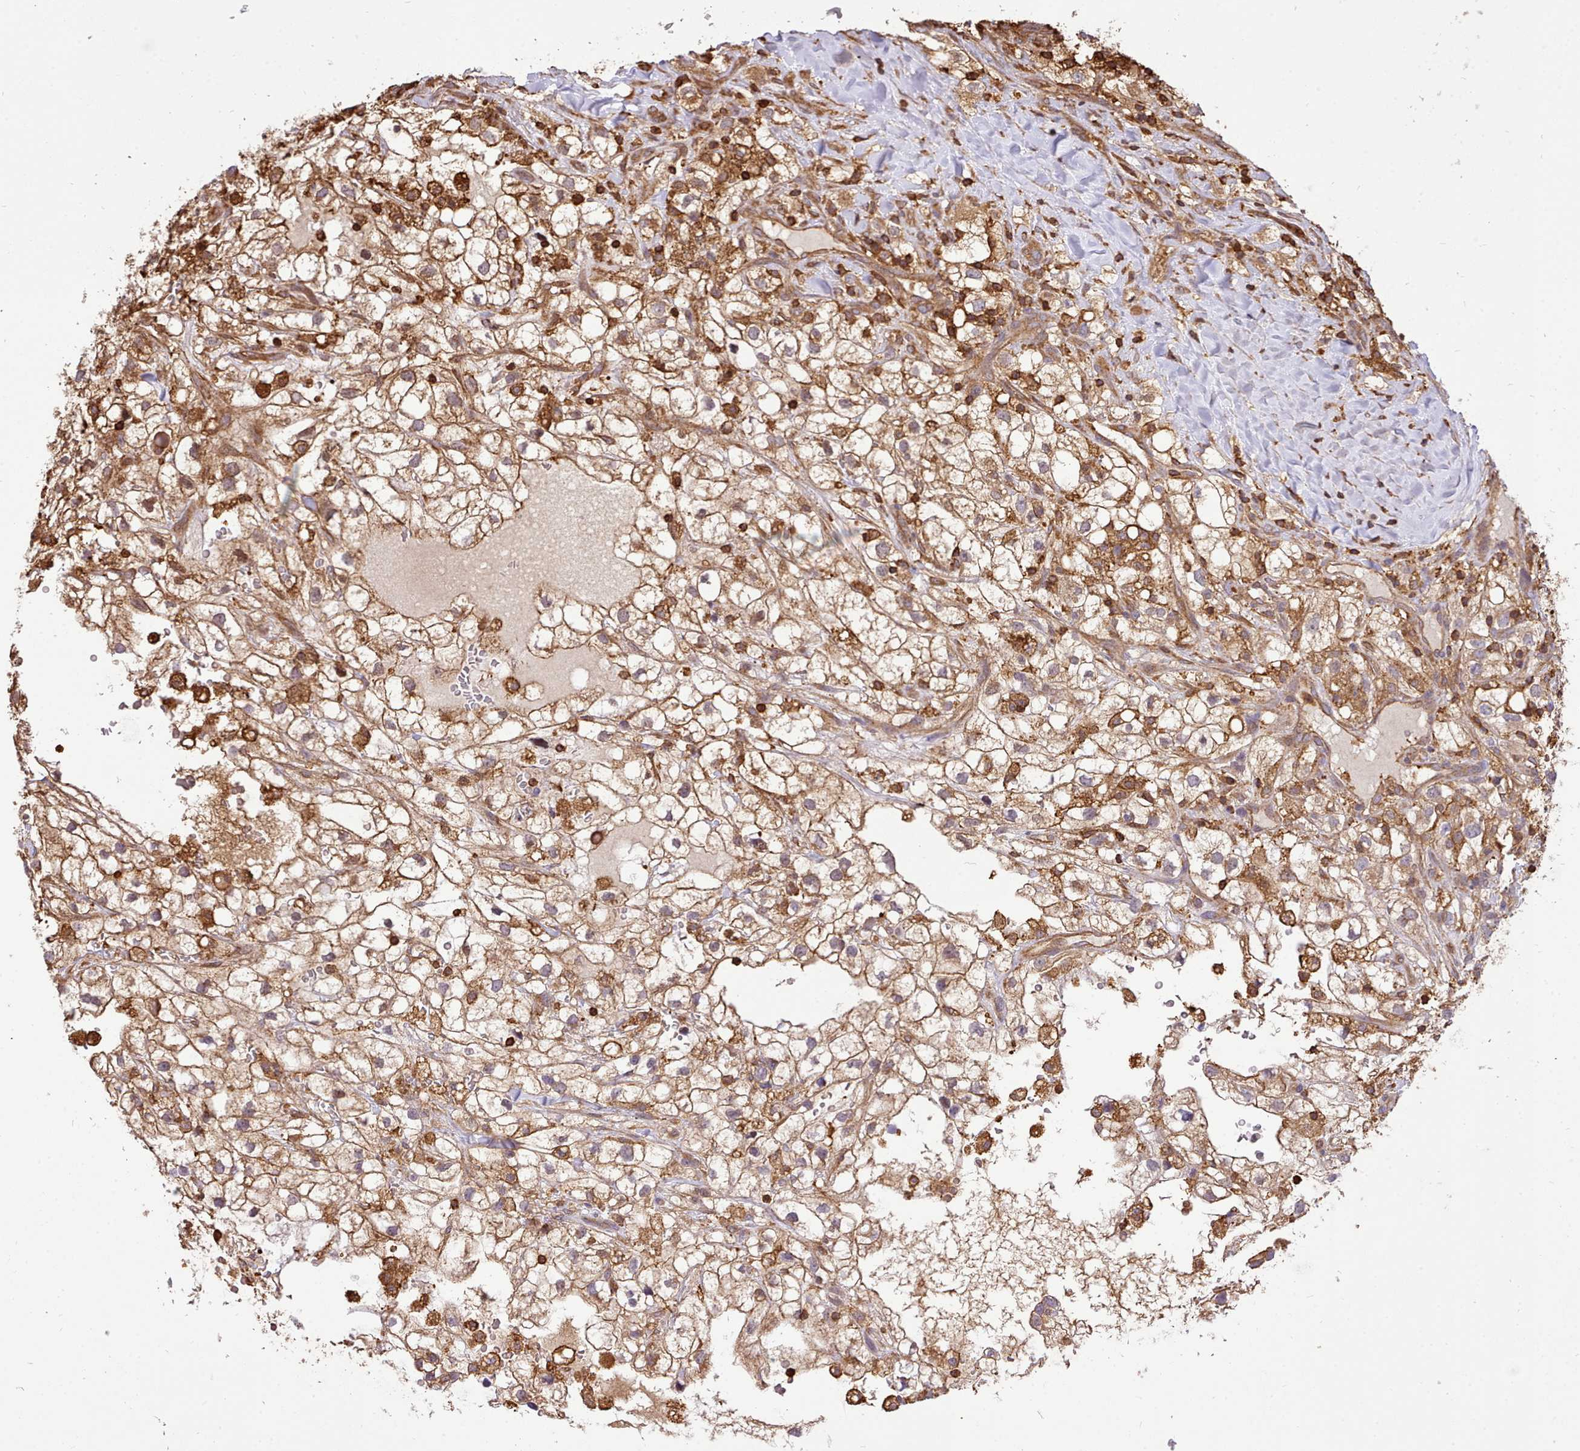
{"staining": {"intensity": "moderate", "quantity": ">75%", "location": "cytoplasmic/membranous"}, "tissue": "renal cancer", "cell_type": "Tumor cells", "image_type": "cancer", "snomed": [{"axis": "morphology", "description": "Adenocarcinoma, NOS"}, {"axis": "topography", "description": "Kidney"}], "caption": "The immunohistochemical stain shows moderate cytoplasmic/membranous expression in tumor cells of renal cancer tissue.", "gene": "CAPZA1", "patient": {"sex": "male", "age": 59}}